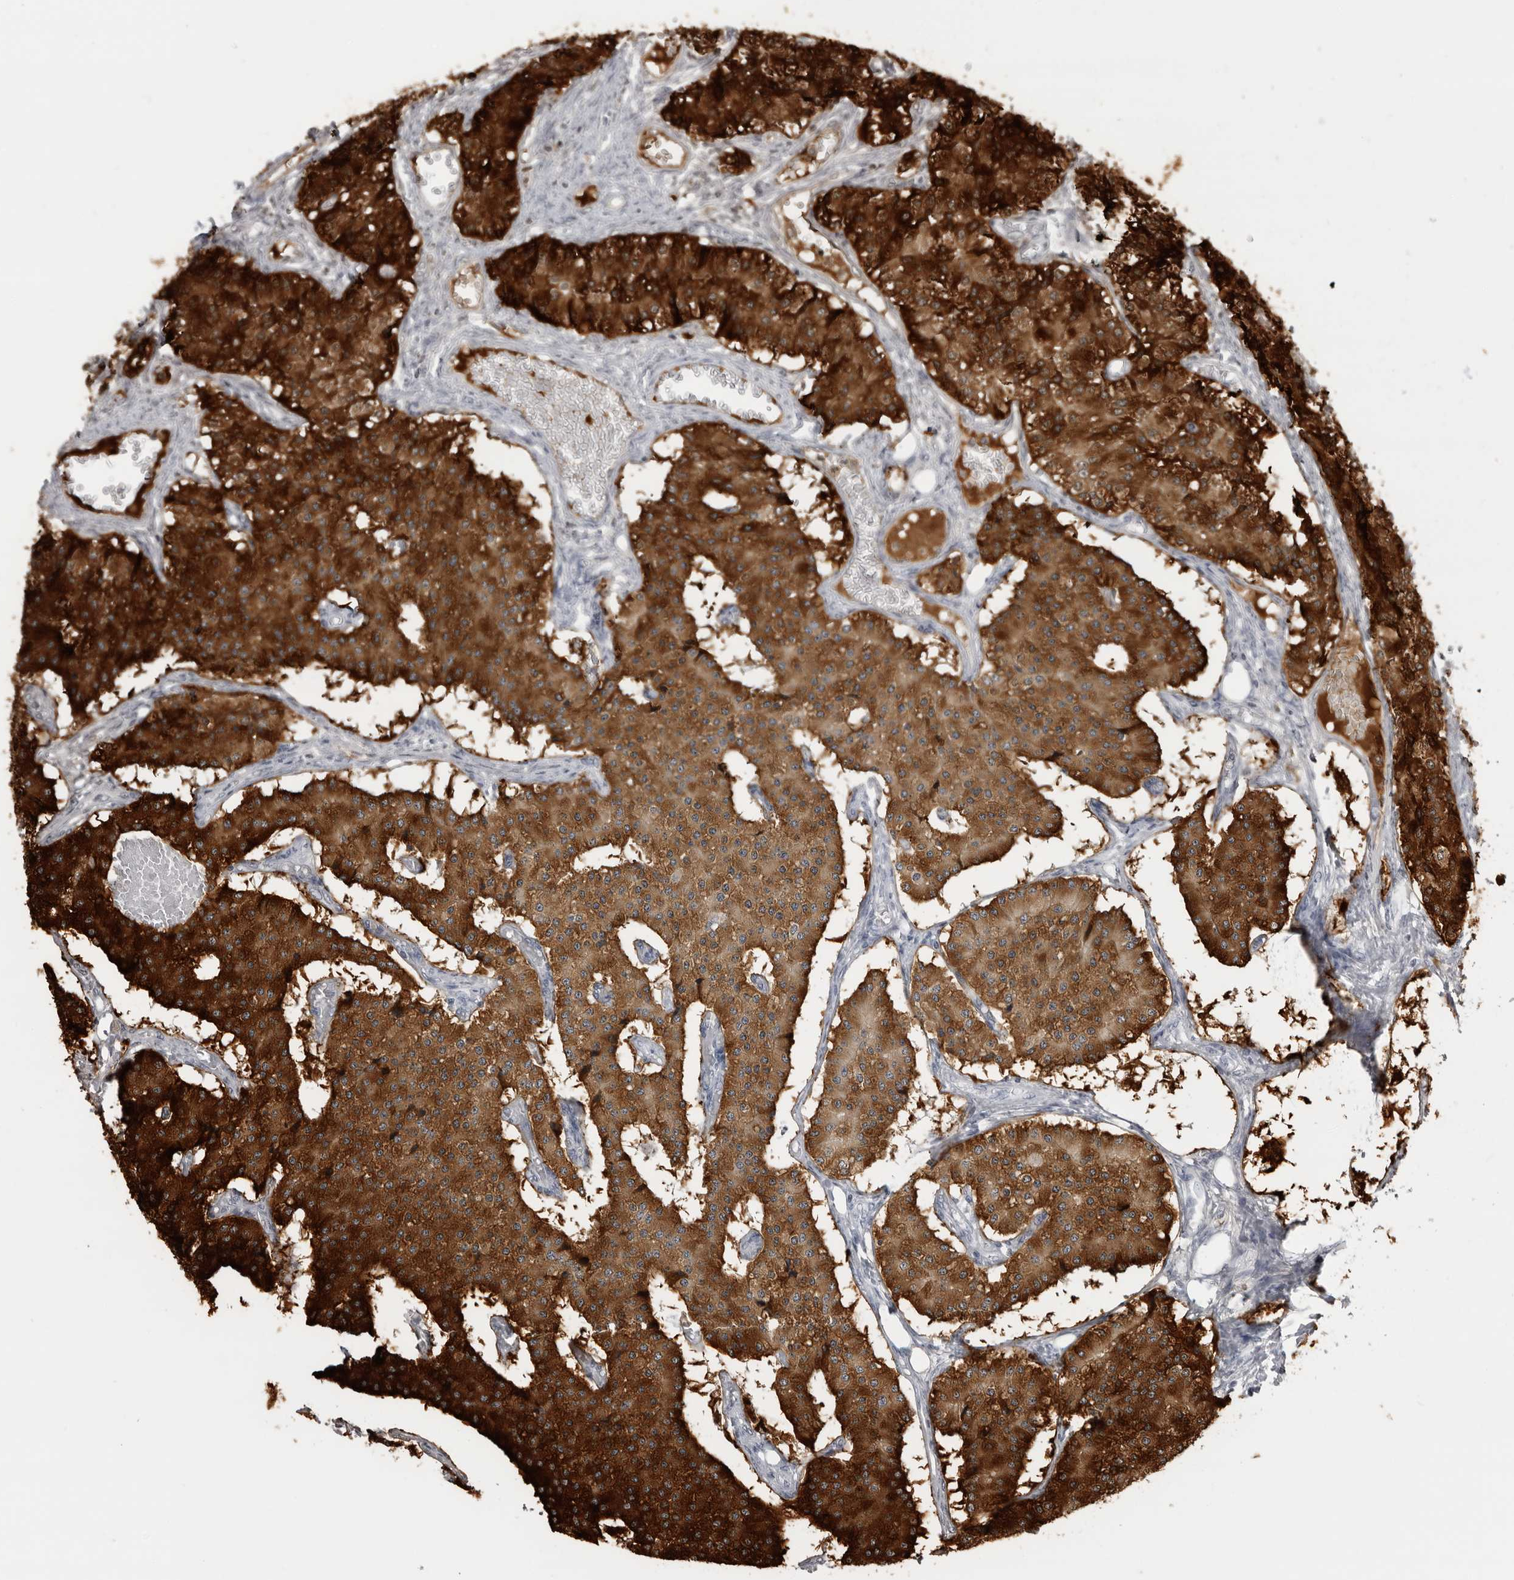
{"staining": {"intensity": "strong", "quantity": ">75%", "location": "cytoplasmic/membranous"}, "tissue": "carcinoid", "cell_type": "Tumor cells", "image_type": "cancer", "snomed": [{"axis": "morphology", "description": "Carcinoid, malignant, NOS"}, {"axis": "topography", "description": "Colon"}], "caption": "Carcinoid stained with immunohistochemistry reveals strong cytoplasmic/membranous staining in approximately >75% of tumor cells. (DAB = brown stain, brightfield microscopy at high magnification).", "gene": "SERPINF2", "patient": {"sex": "female", "age": 52}}